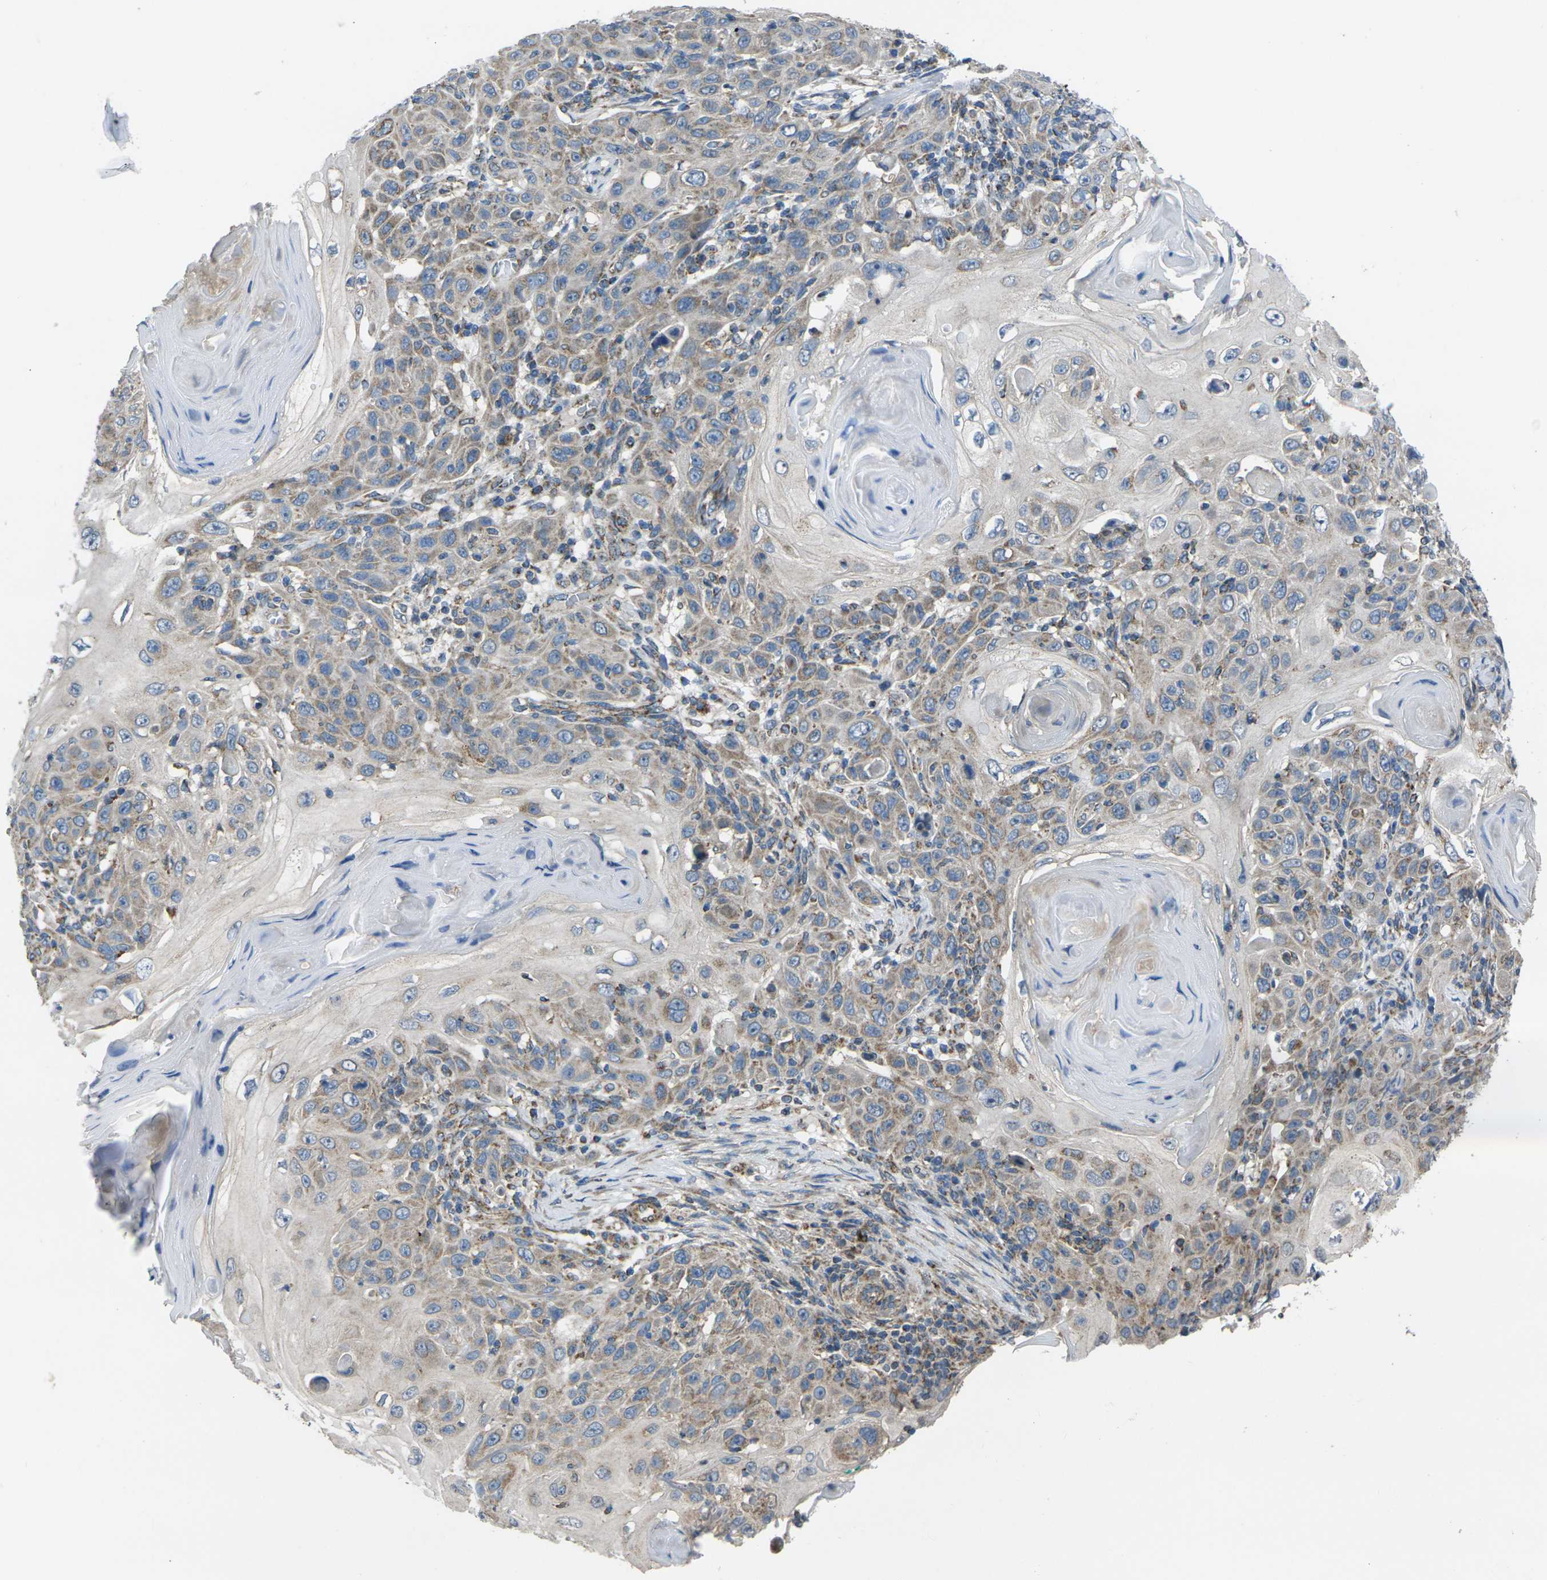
{"staining": {"intensity": "weak", "quantity": ">75%", "location": "cytoplasmic/membranous"}, "tissue": "skin cancer", "cell_type": "Tumor cells", "image_type": "cancer", "snomed": [{"axis": "morphology", "description": "Squamous cell carcinoma, NOS"}, {"axis": "topography", "description": "Skin"}], "caption": "Immunohistochemical staining of squamous cell carcinoma (skin) exhibits low levels of weak cytoplasmic/membranous protein positivity in about >75% of tumor cells.", "gene": "TMEM120B", "patient": {"sex": "female", "age": 88}}